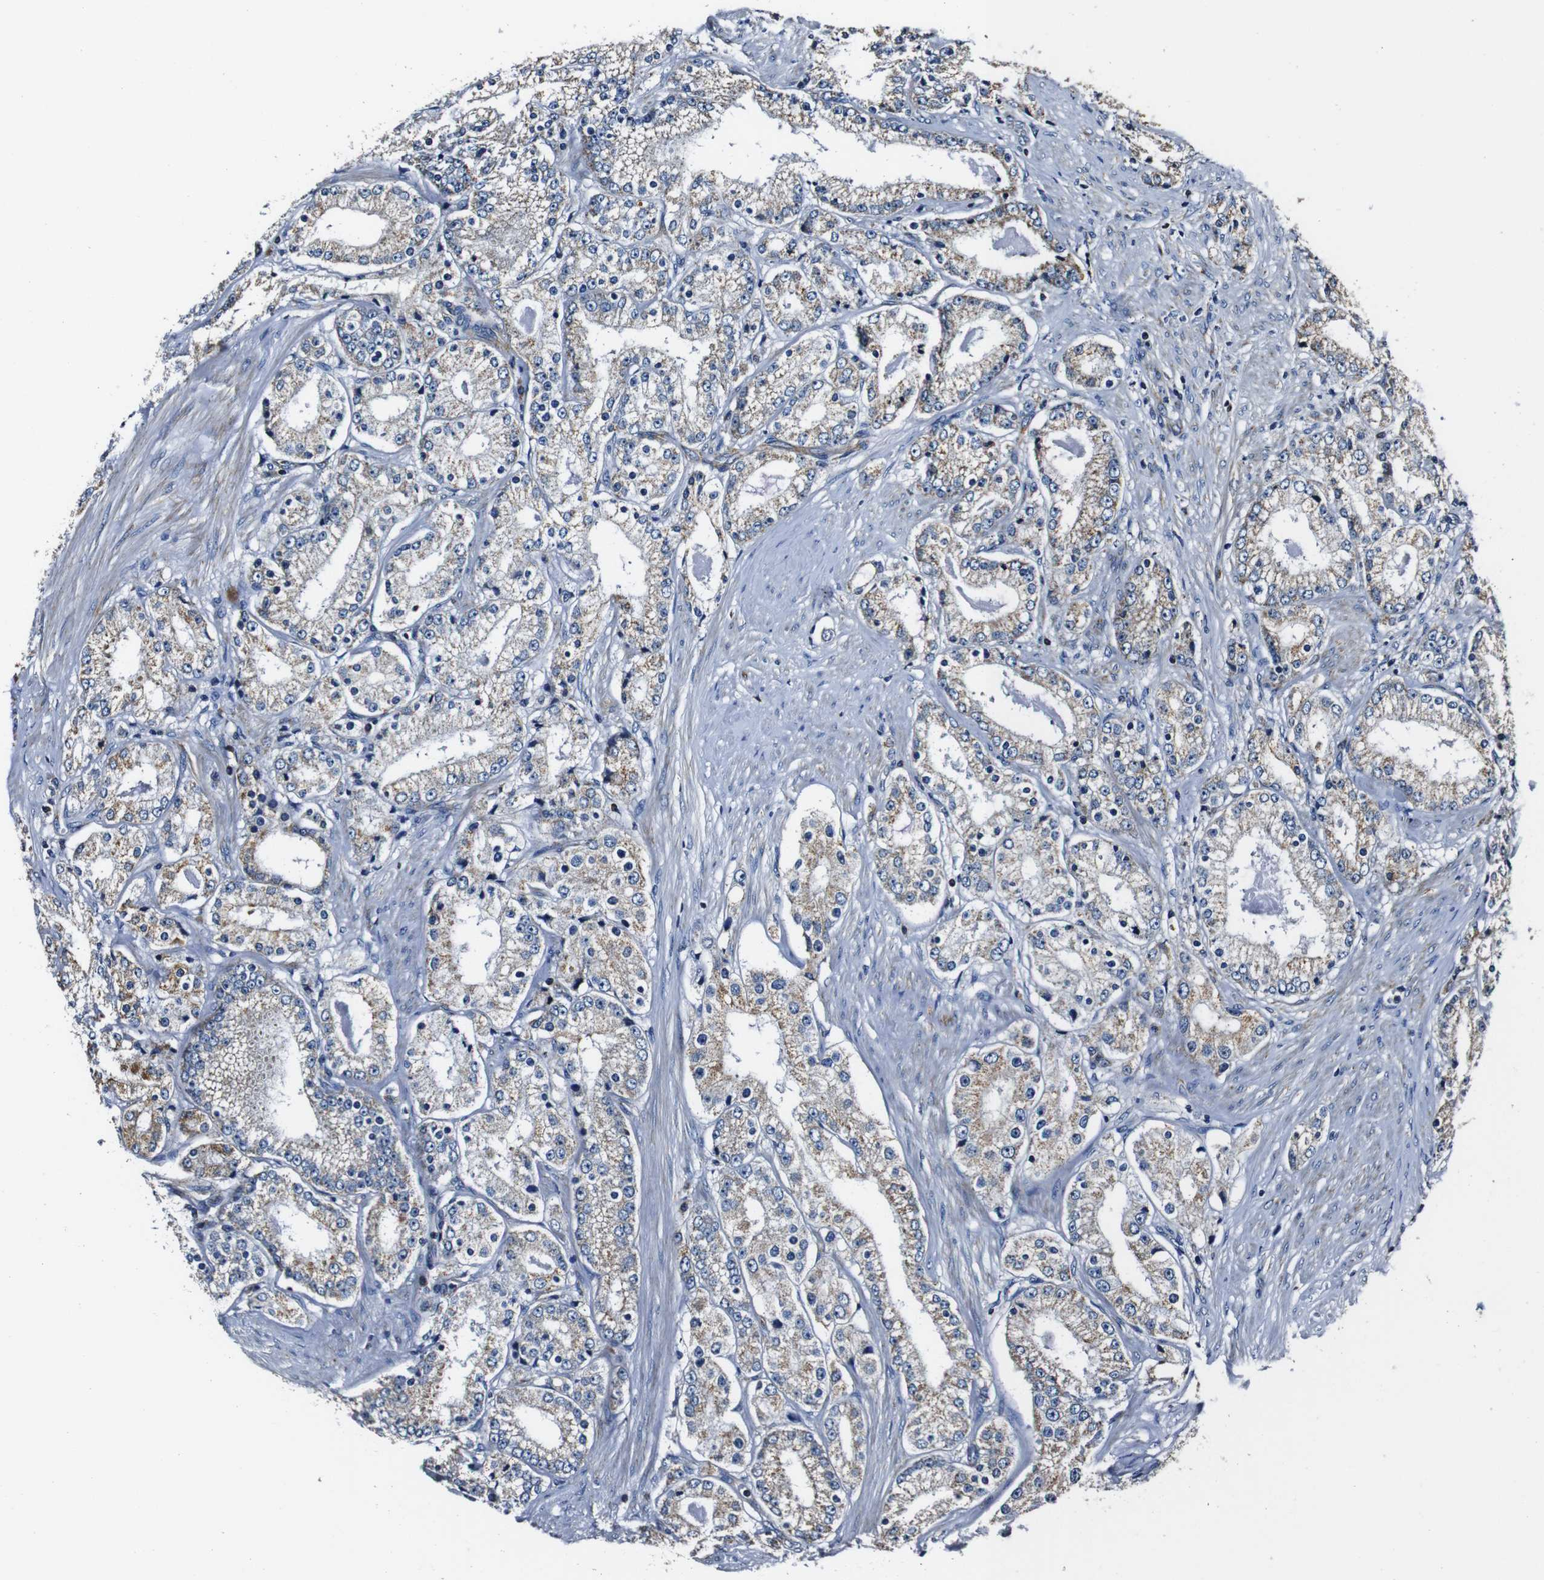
{"staining": {"intensity": "weak", "quantity": "25%-75%", "location": "cytoplasmic/membranous"}, "tissue": "prostate cancer", "cell_type": "Tumor cells", "image_type": "cancer", "snomed": [{"axis": "morphology", "description": "Adenocarcinoma, Low grade"}, {"axis": "topography", "description": "Prostate"}], "caption": "IHC of prostate cancer displays low levels of weak cytoplasmic/membranous staining in about 25%-75% of tumor cells. (DAB (3,3'-diaminobenzidine) IHC with brightfield microscopy, high magnification).", "gene": "HK1", "patient": {"sex": "male", "age": 63}}